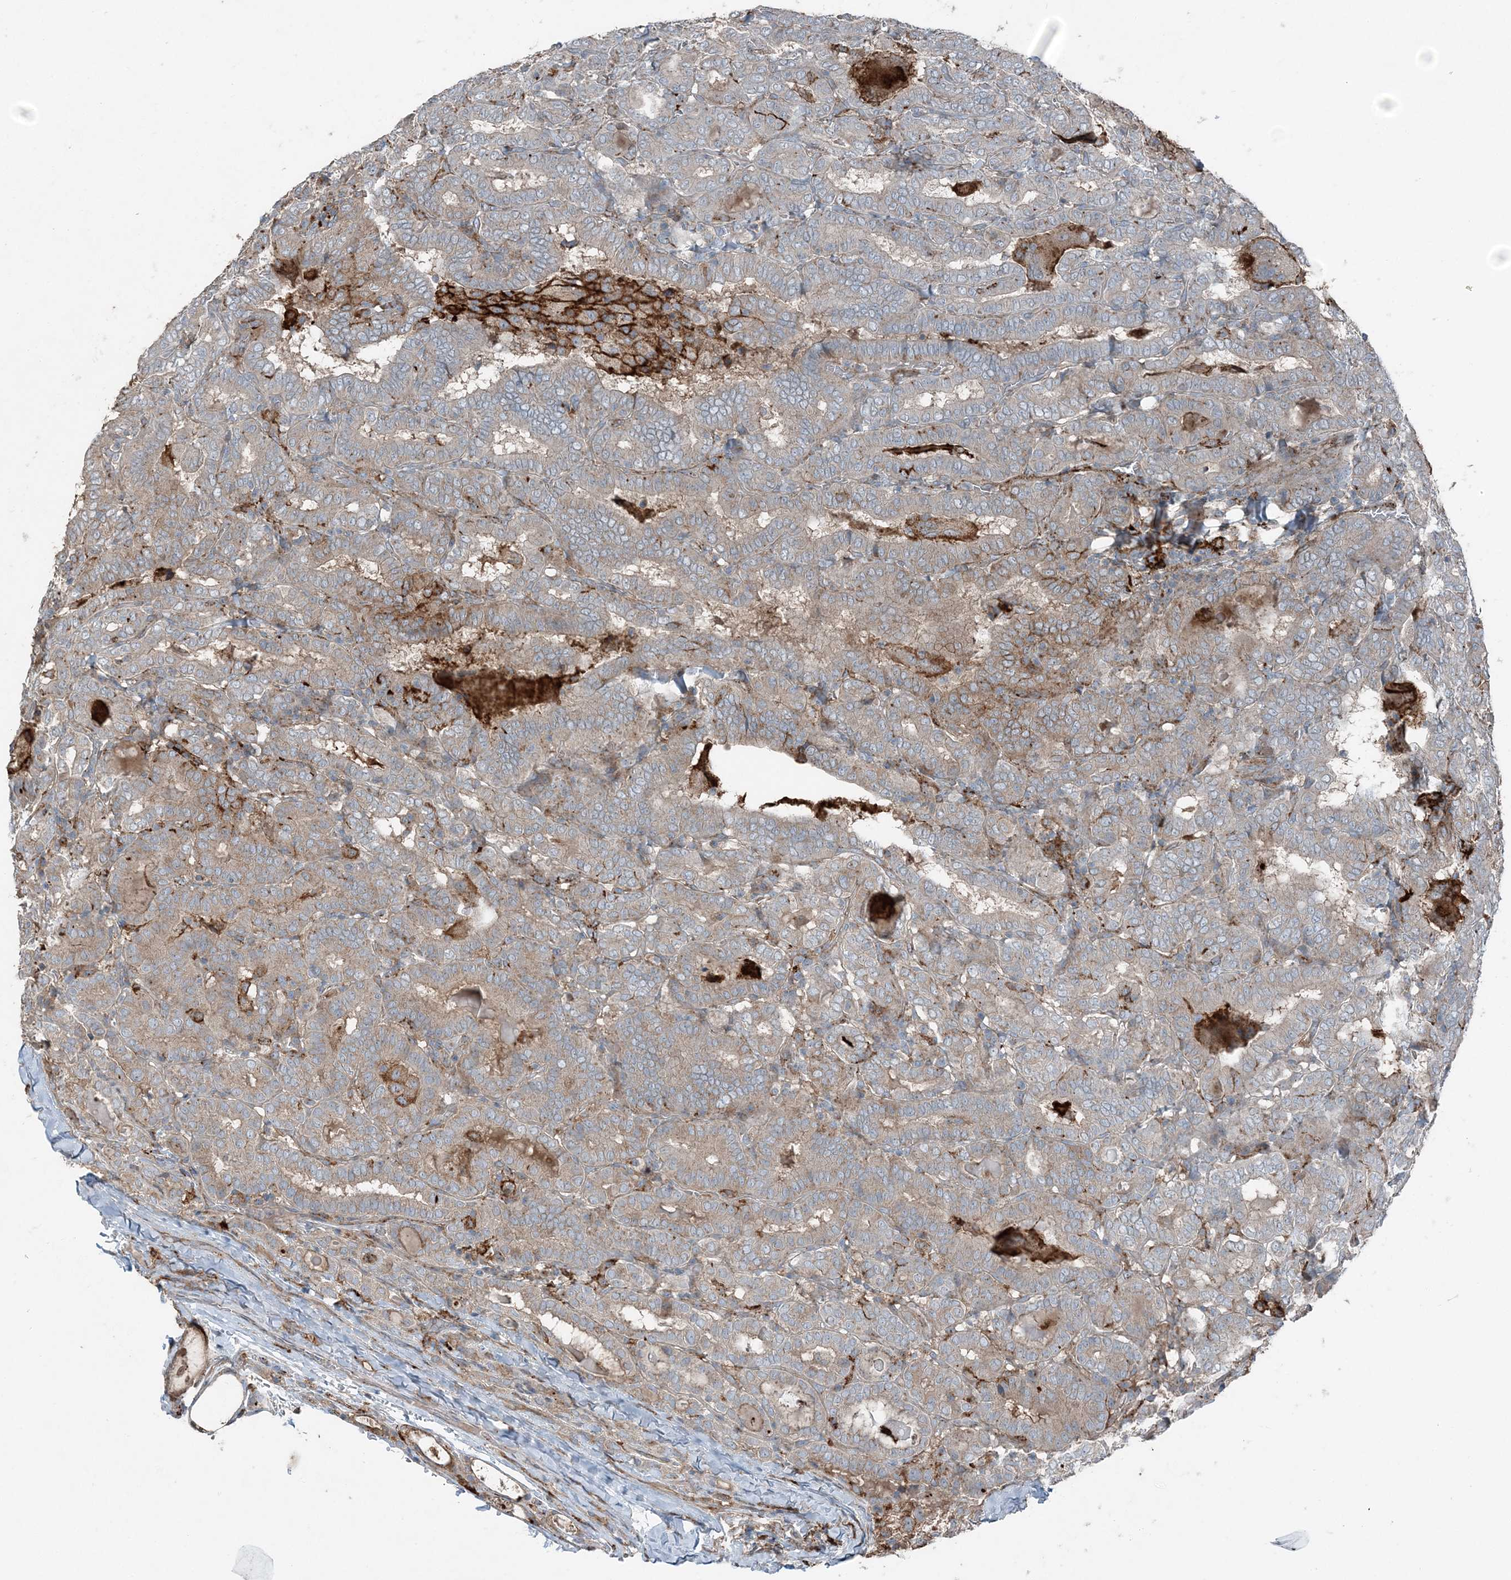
{"staining": {"intensity": "weak", "quantity": ">75%", "location": "cytoplasmic/membranous"}, "tissue": "thyroid cancer", "cell_type": "Tumor cells", "image_type": "cancer", "snomed": [{"axis": "morphology", "description": "Papillary adenocarcinoma, NOS"}, {"axis": "topography", "description": "Thyroid gland"}], "caption": "A high-resolution photomicrograph shows IHC staining of thyroid cancer (papillary adenocarcinoma), which exhibits weak cytoplasmic/membranous expression in approximately >75% of tumor cells.", "gene": "KY", "patient": {"sex": "female", "age": 72}}